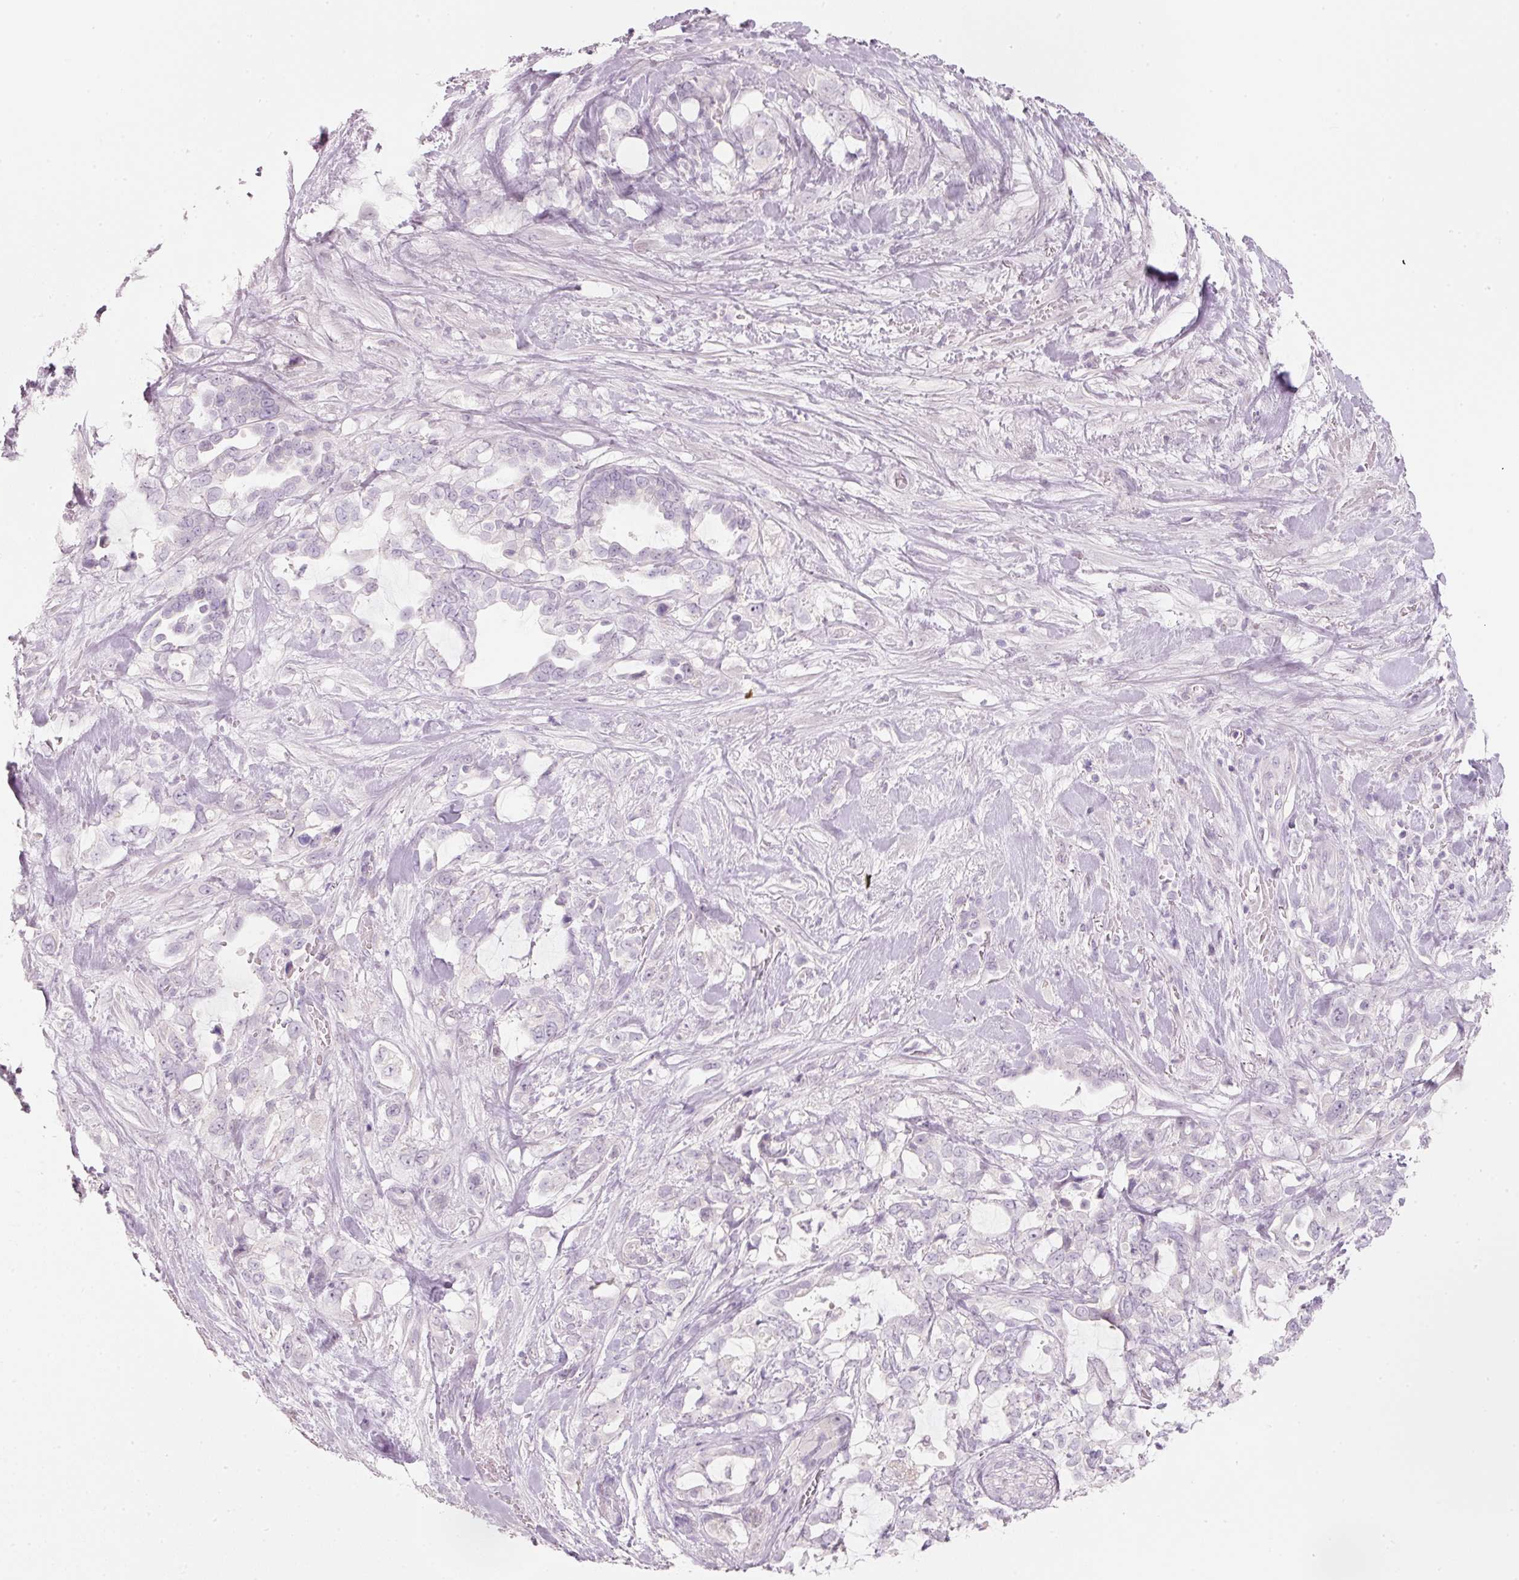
{"staining": {"intensity": "negative", "quantity": "none", "location": "none"}, "tissue": "pancreatic cancer", "cell_type": "Tumor cells", "image_type": "cancer", "snomed": [{"axis": "morphology", "description": "Adenocarcinoma, NOS"}, {"axis": "topography", "description": "Pancreas"}], "caption": "DAB (3,3'-diaminobenzidine) immunohistochemical staining of pancreatic cancer demonstrates no significant staining in tumor cells.", "gene": "ENSG00000206549", "patient": {"sex": "female", "age": 61}}